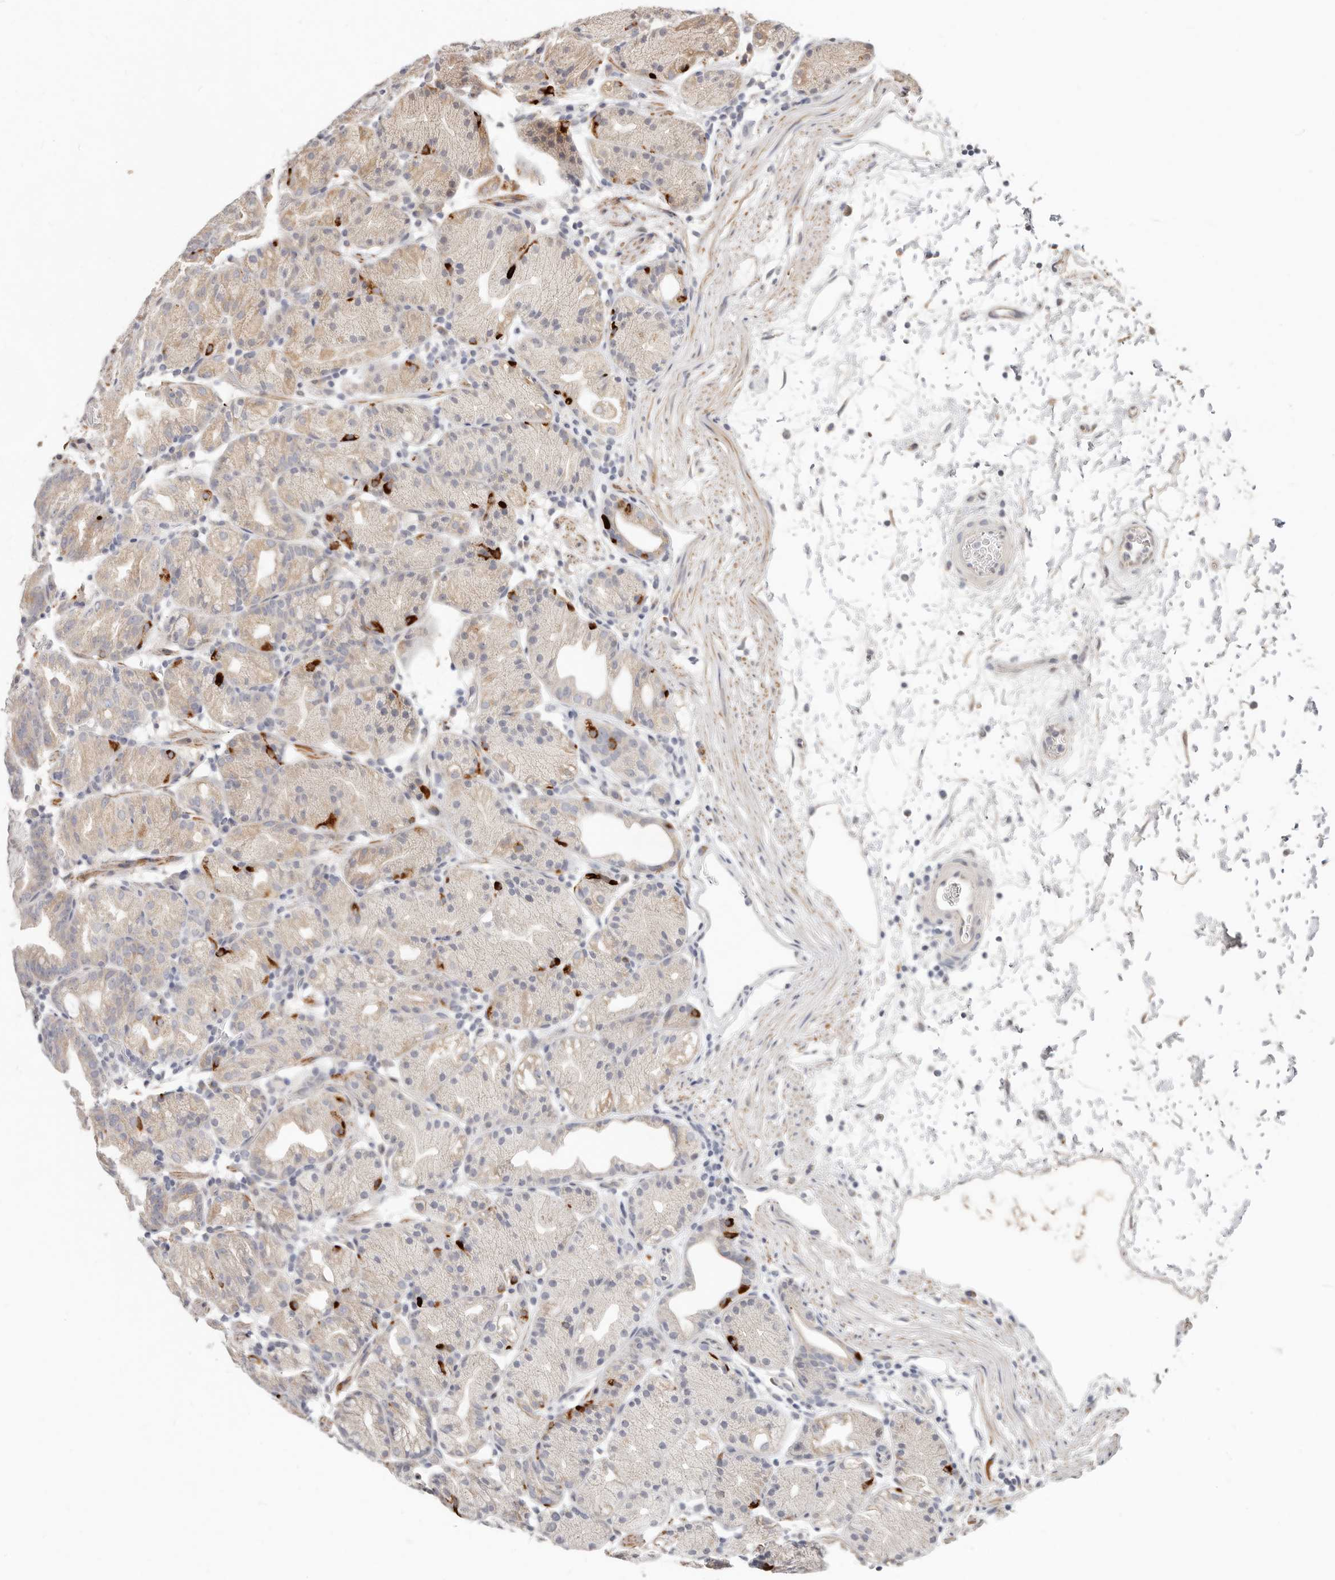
{"staining": {"intensity": "strong", "quantity": "<25%", "location": "cytoplasmic/membranous"}, "tissue": "stomach", "cell_type": "Glandular cells", "image_type": "normal", "snomed": [{"axis": "morphology", "description": "Normal tissue, NOS"}, {"axis": "topography", "description": "Stomach, upper"}], "caption": "Immunohistochemistry (IHC) histopathology image of benign stomach stained for a protein (brown), which demonstrates medium levels of strong cytoplasmic/membranous positivity in about <25% of glandular cells.", "gene": "MTFR2", "patient": {"sex": "male", "age": 48}}